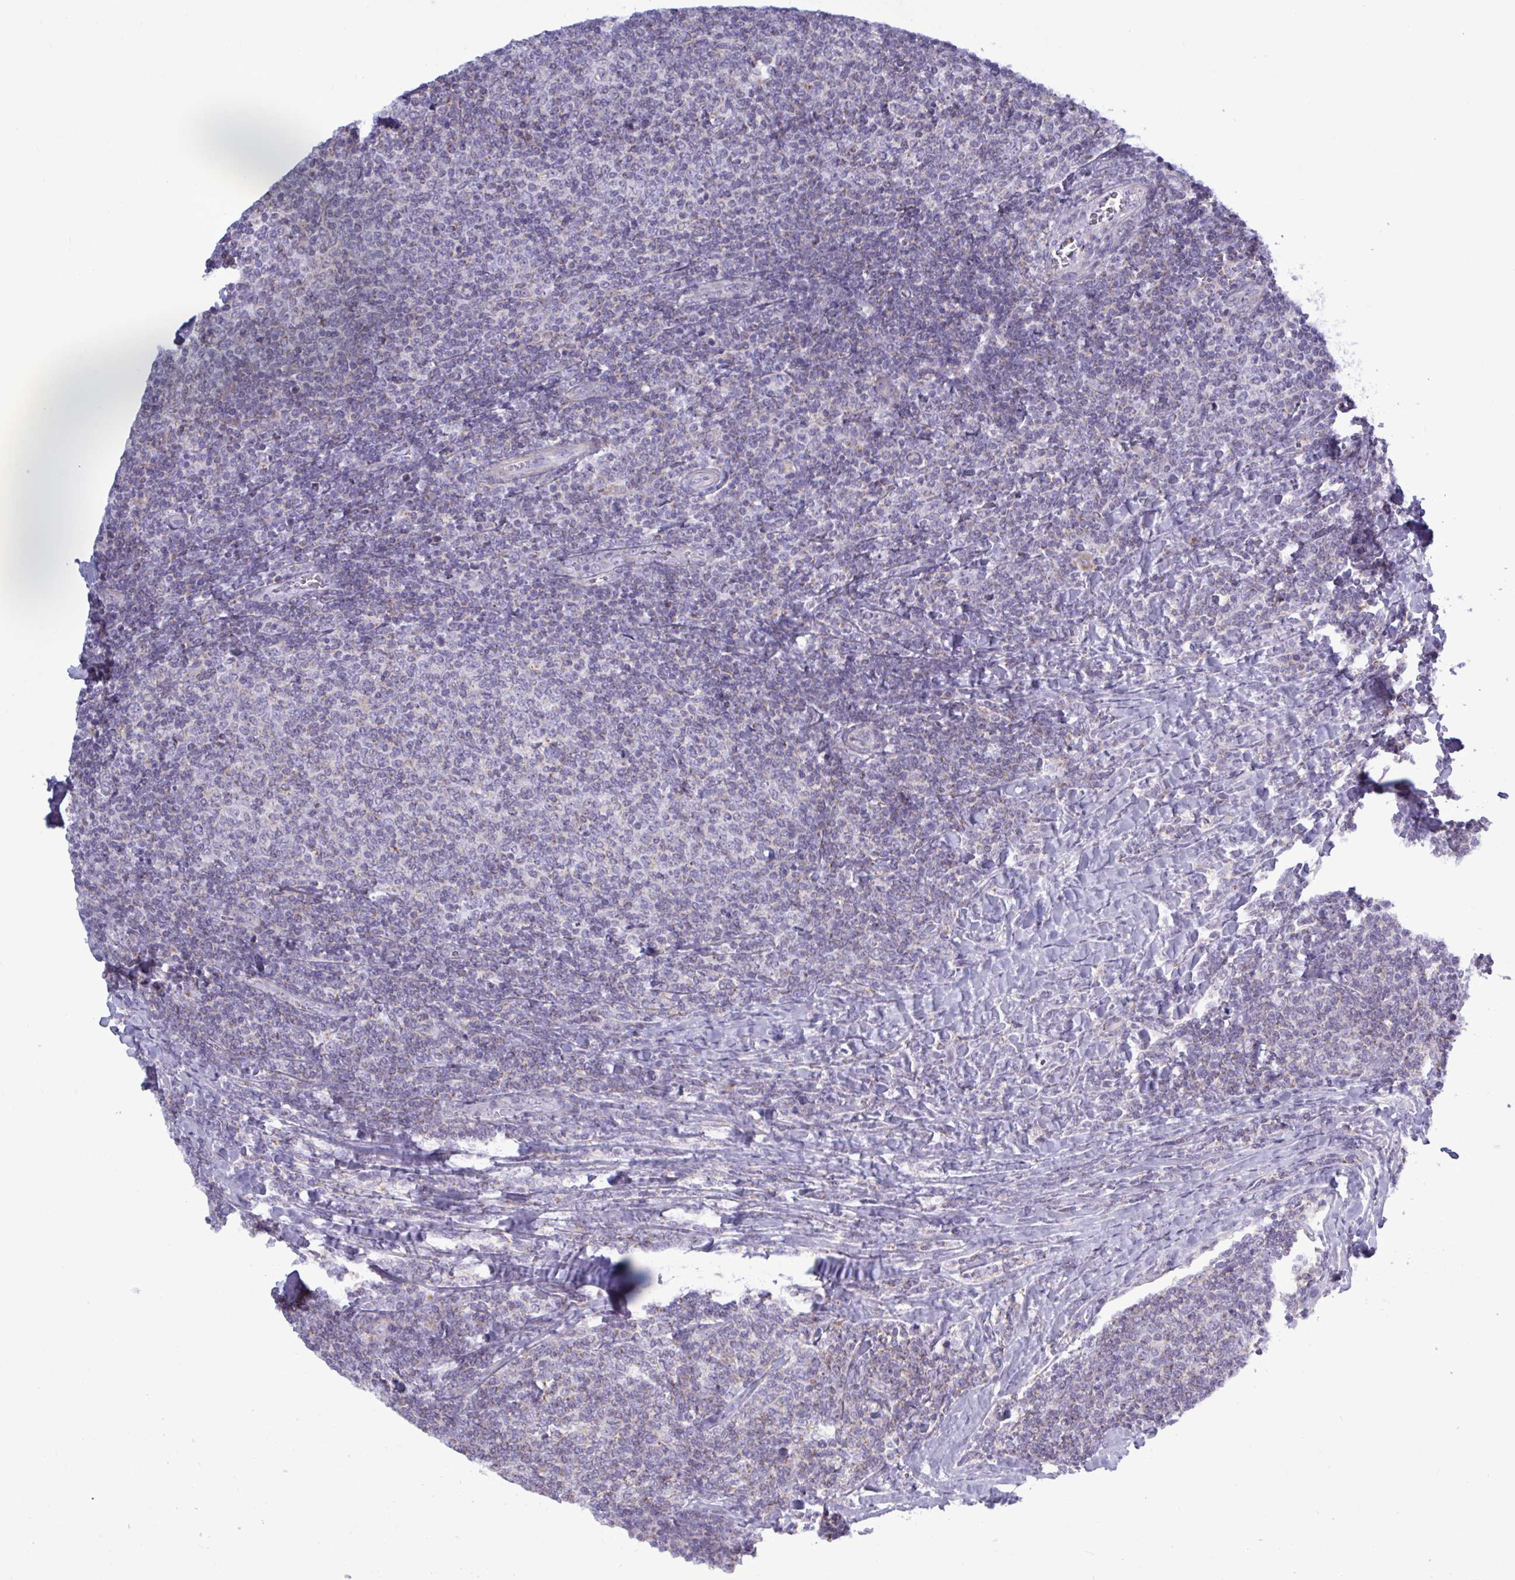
{"staining": {"intensity": "negative", "quantity": "none", "location": "none"}, "tissue": "lymphoma", "cell_type": "Tumor cells", "image_type": "cancer", "snomed": [{"axis": "morphology", "description": "Malignant lymphoma, non-Hodgkin's type, Low grade"}, {"axis": "topography", "description": "Lymph node"}], "caption": "Immunohistochemistry of human malignant lymphoma, non-Hodgkin's type (low-grade) demonstrates no positivity in tumor cells. The staining is performed using DAB (3,3'-diaminobenzidine) brown chromogen with nuclei counter-stained in using hematoxylin.", "gene": "ATG9A", "patient": {"sex": "male", "age": 52}}